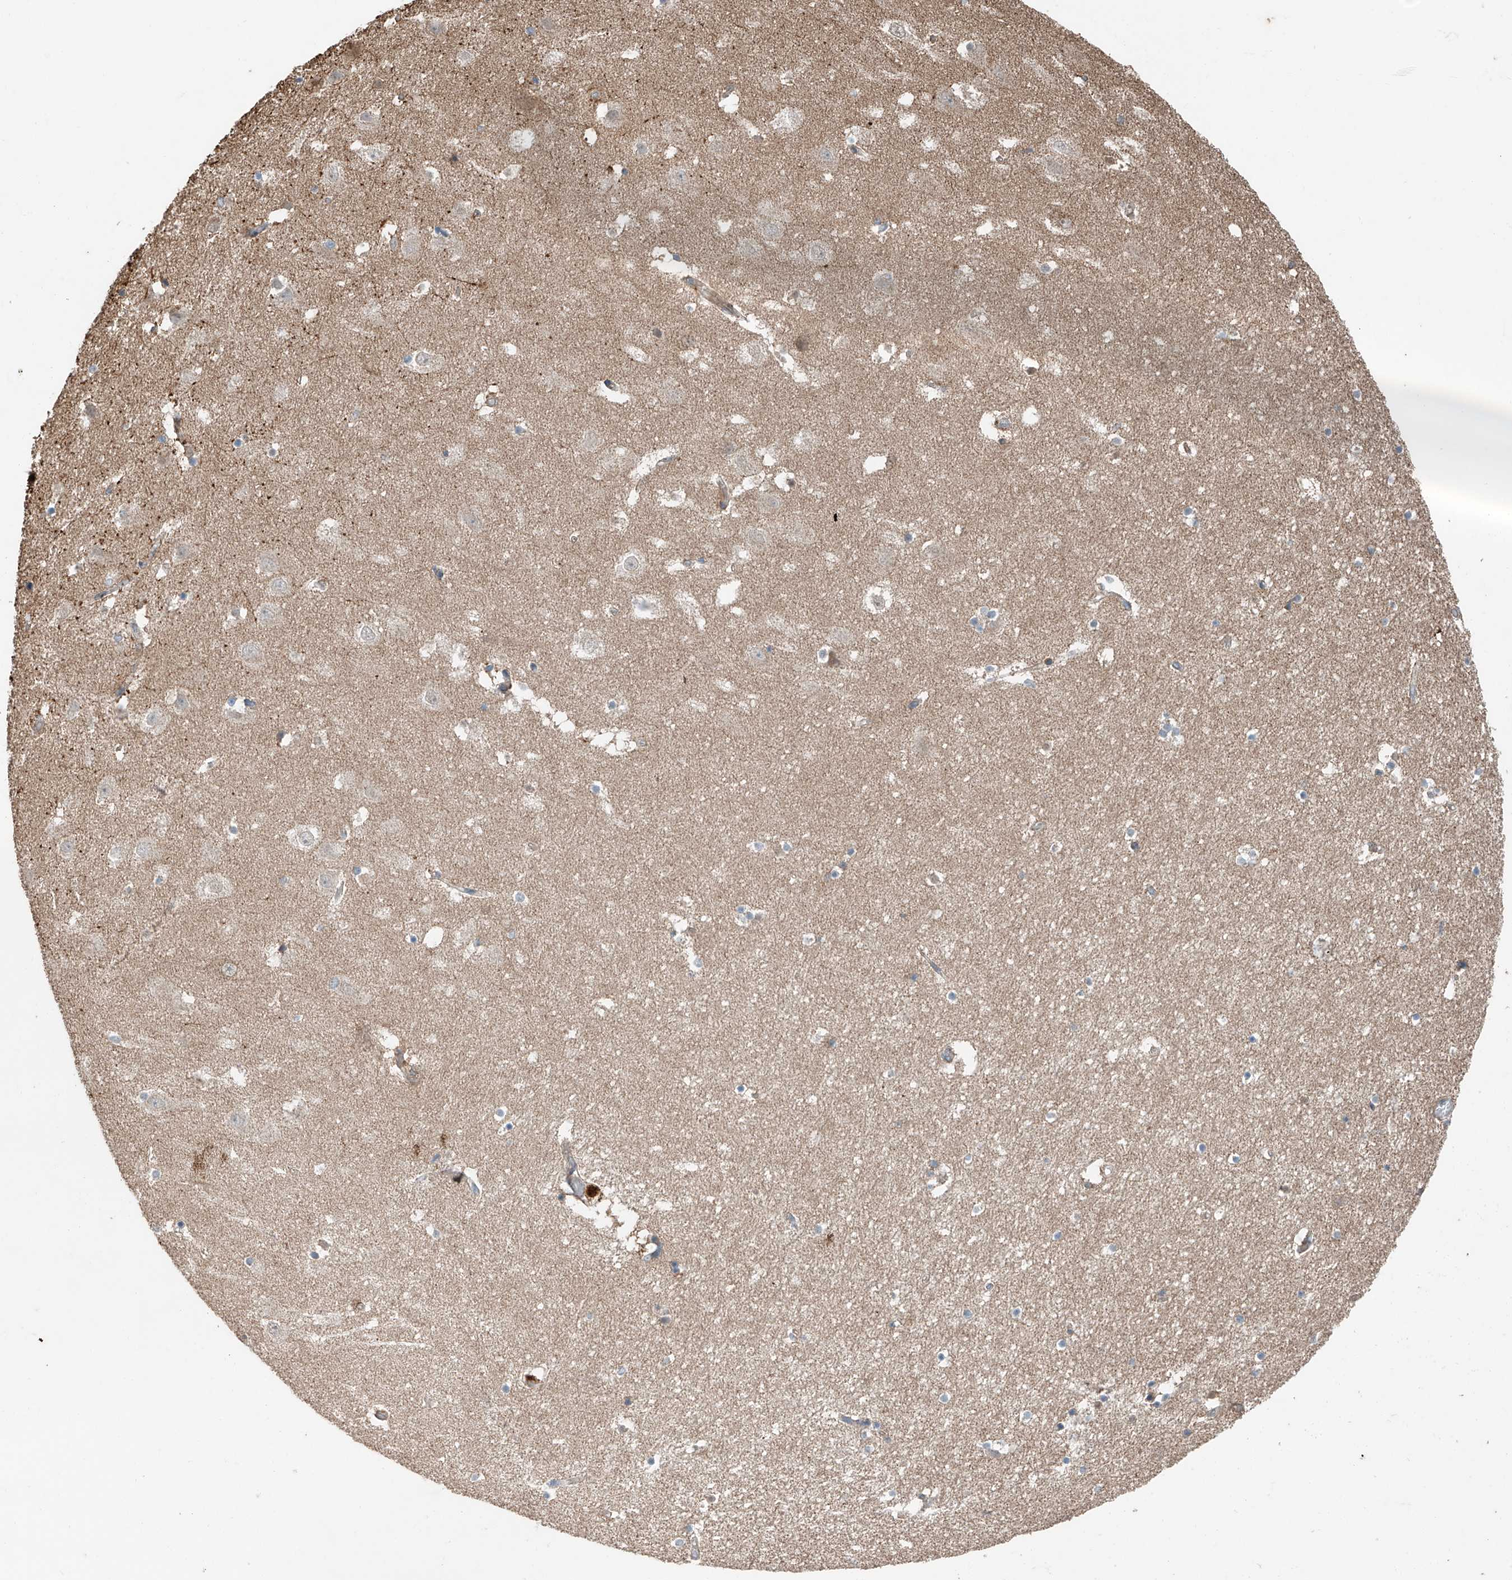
{"staining": {"intensity": "negative", "quantity": "none", "location": "none"}, "tissue": "hippocampus", "cell_type": "Glial cells", "image_type": "normal", "snomed": [{"axis": "morphology", "description": "Normal tissue, NOS"}, {"axis": "topography", "description": "Hippocampus"}], "caption": "The micrograph shows no significant staining in glial cells of hippocampus. Brightfield microscopy of immunohistochemistry stained with DAB (brown) and hematoxylin (blue), captured at high magnification.", "gene": "AP4B1", "patient": {"sex": "female", "age": 52}}